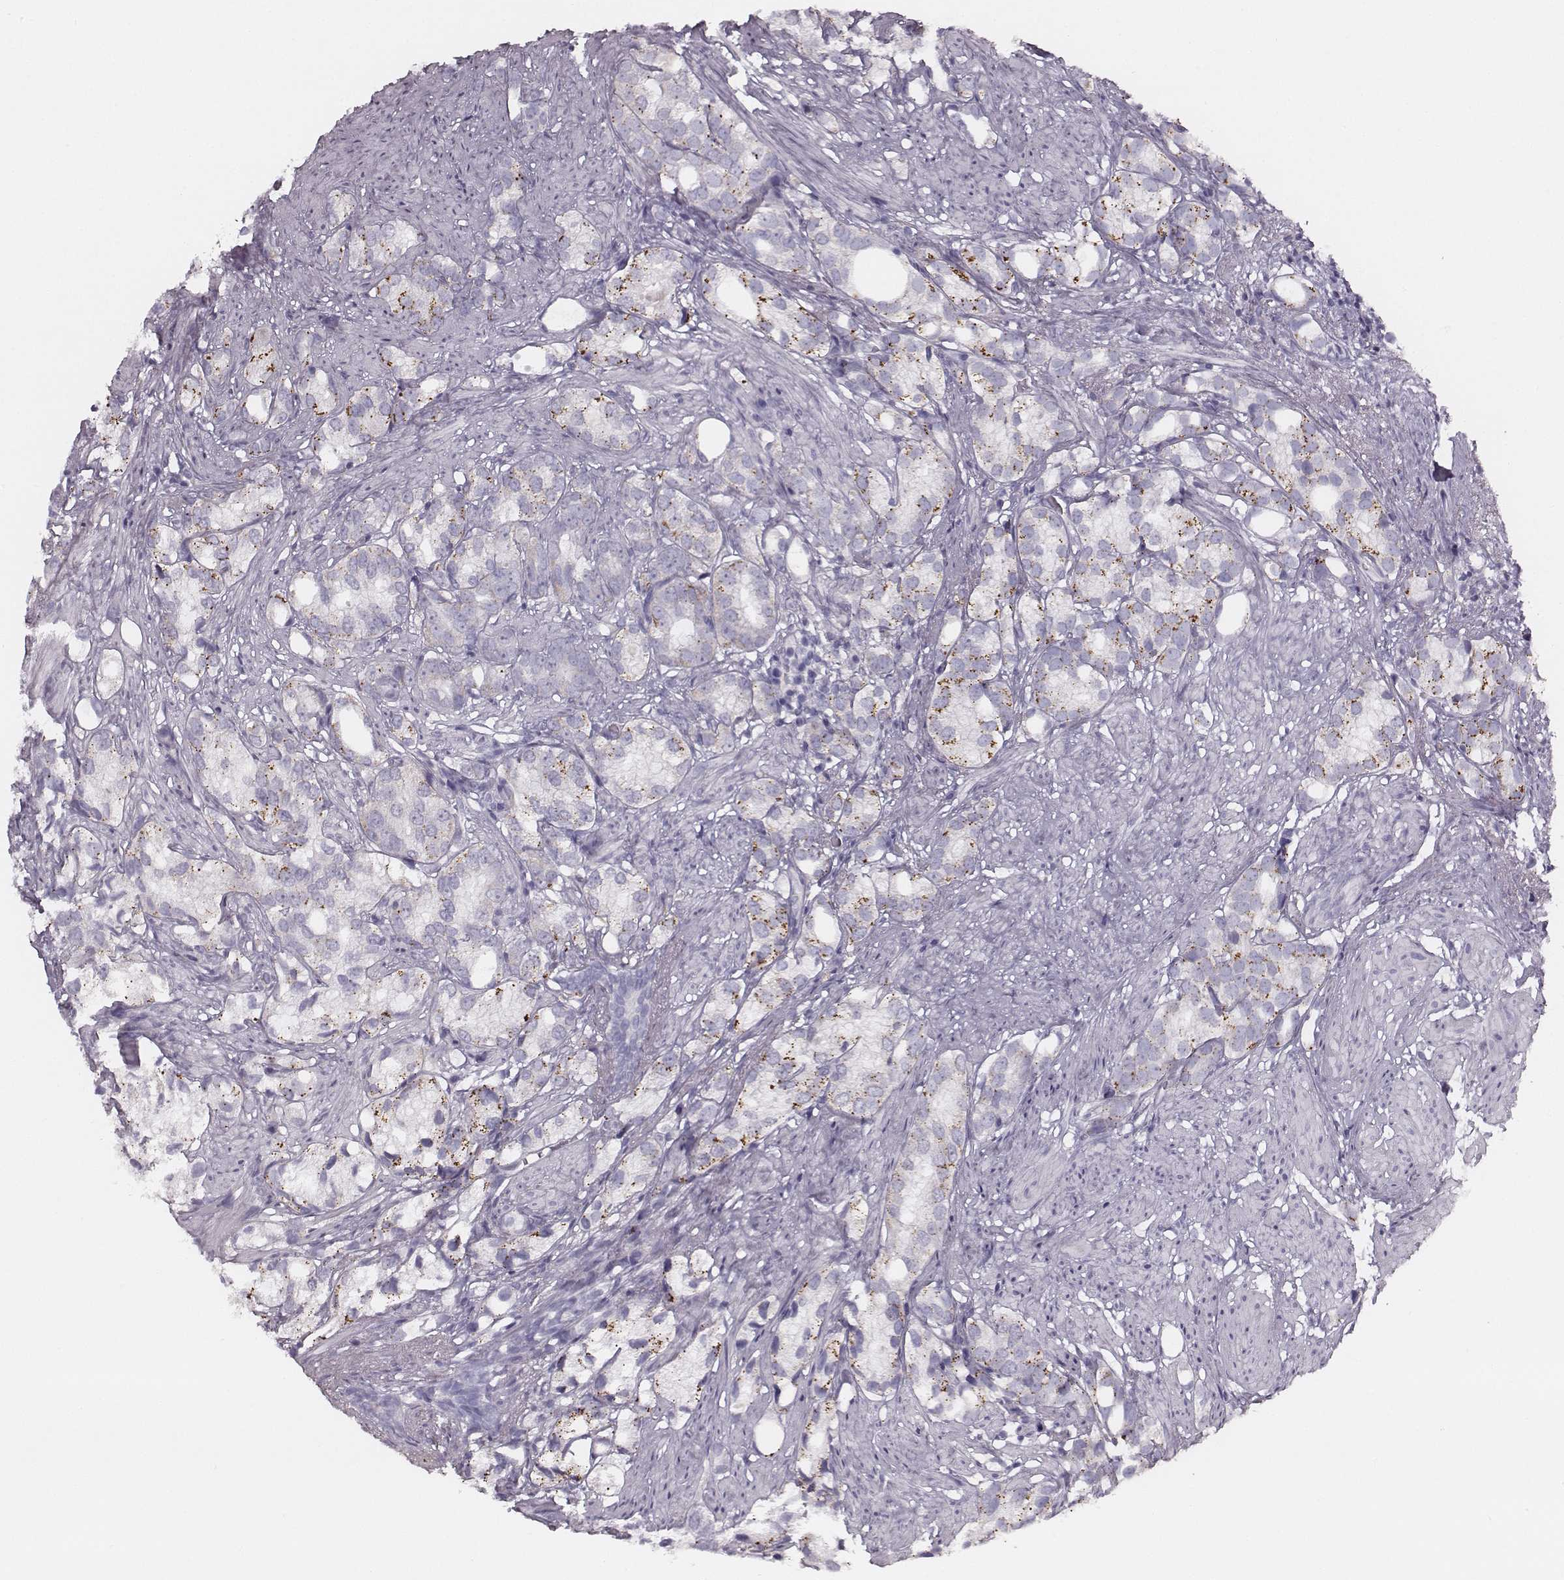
{"staining": {"intensity": "negative", "quantity": "none", "location": "none"}, "tissue": "prostate cancer", "cell_type": "Tumor cells", "image_type": "cancer", "snomed": [{"axis": "morphology", "description": "Adenocarcinoma, High grade"}, {"axis": "topography", "description": "Prostate"}], "caption": "Prostate cancer (adenocarcinoma (high-grade)) stained for a protein using immunohistochemistry (IHC) displays no staining tumor cells.", "gene": "UBL4B", "patient": {"sex": "male", "age": 82}}